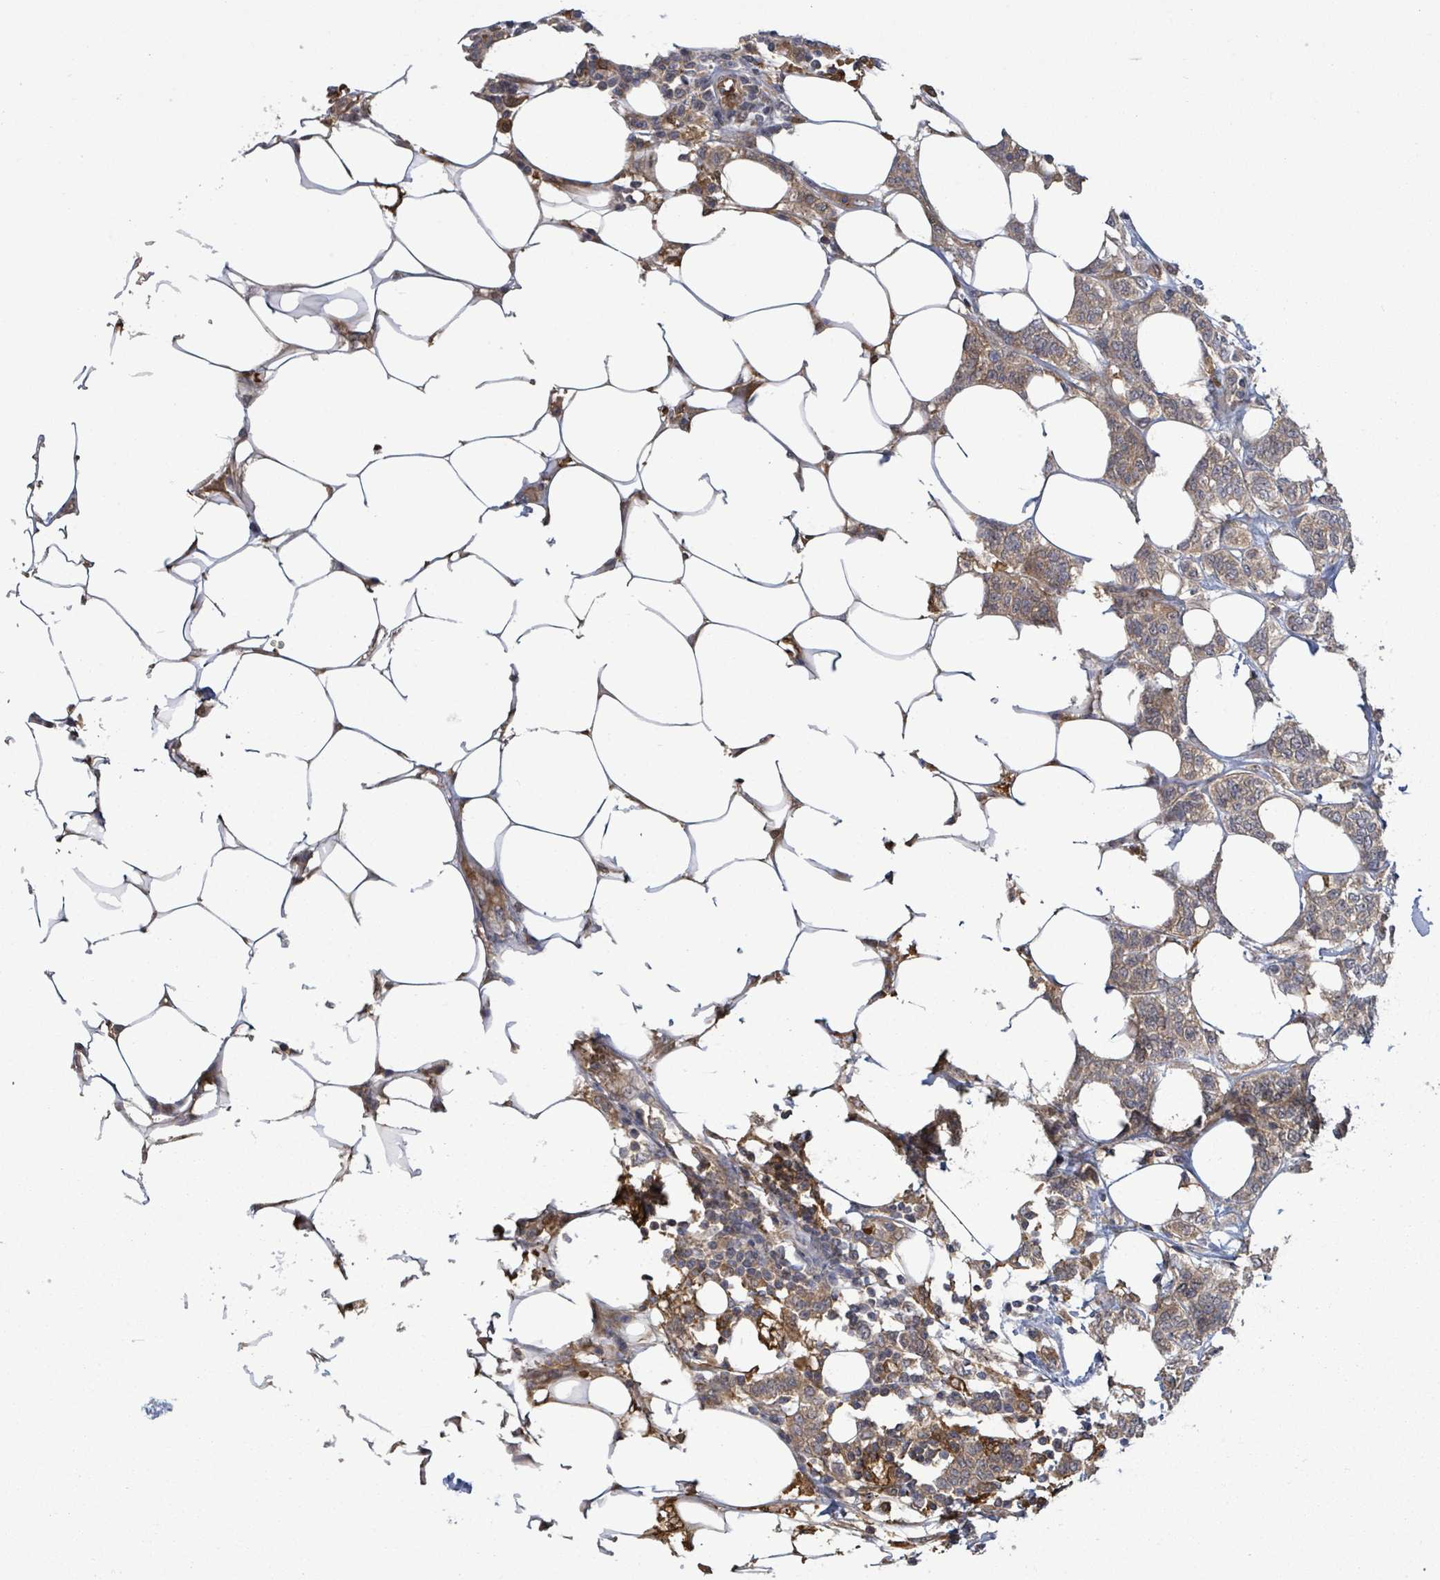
{"staining": {"intensity": "moderate", "quantity": "25%-75%", "location": "cytoplasmic/membranous"}, "tissue": "breast cancer", "cell_type": "Tumor cells", "image_type": "cancer", "snomed": [{"axis": "morphology", "description": "Duct carcinoma"}, {"axis": "topography", "description": "Breast"}], "caption": "Tumor cells demonstrate medium levels of moderate cytoplasmic/membranous positivity in approximately 25%-75% of cells in infiltrating ductal carcinoma (breast).", "gene": "MAP3K6", "patient": {"sex": "female", "age": 72}}